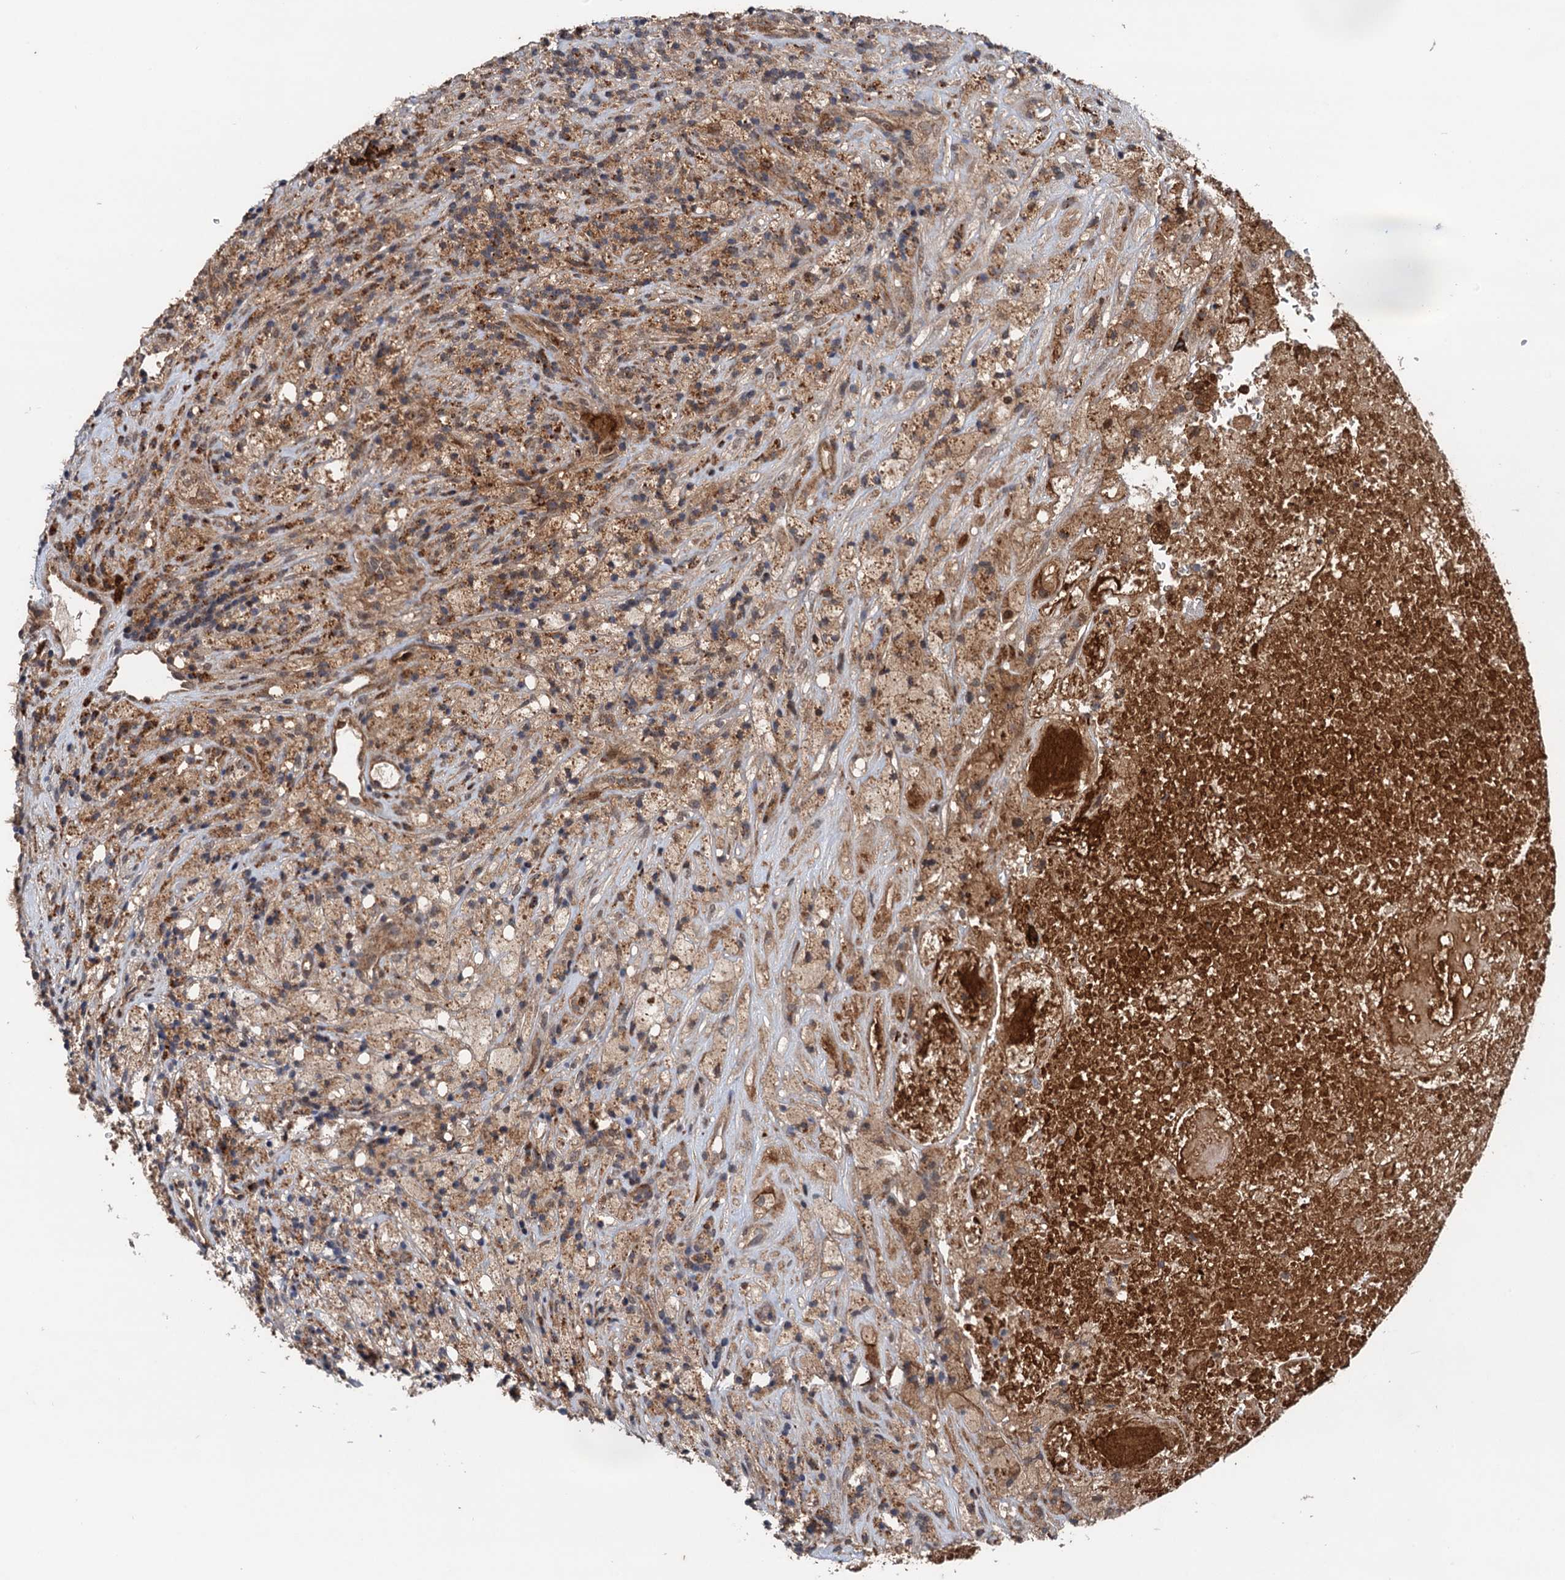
{"staining": {"intensity": "moderate", "quantity": "25%-75%", "location": "cytoplasmic/membranous"}, "tissue": "glioma", "cell_type": "Tumor cells", "image_type": "cancer", "snomed": [{"axis": "morphology", "description": "Glioma, malignant, High grade"}, {"axis": "topography", "description": "Brain"}], "caption": "Moderate cytoplasmic/membranous expression for a protein is identified in approximately 25%-75% of tumor cells of high-grade glioma (malignant) using immunohistochemistry.", "gene": "NLRP10", "patient": {"sex": "male", "age": 69}}